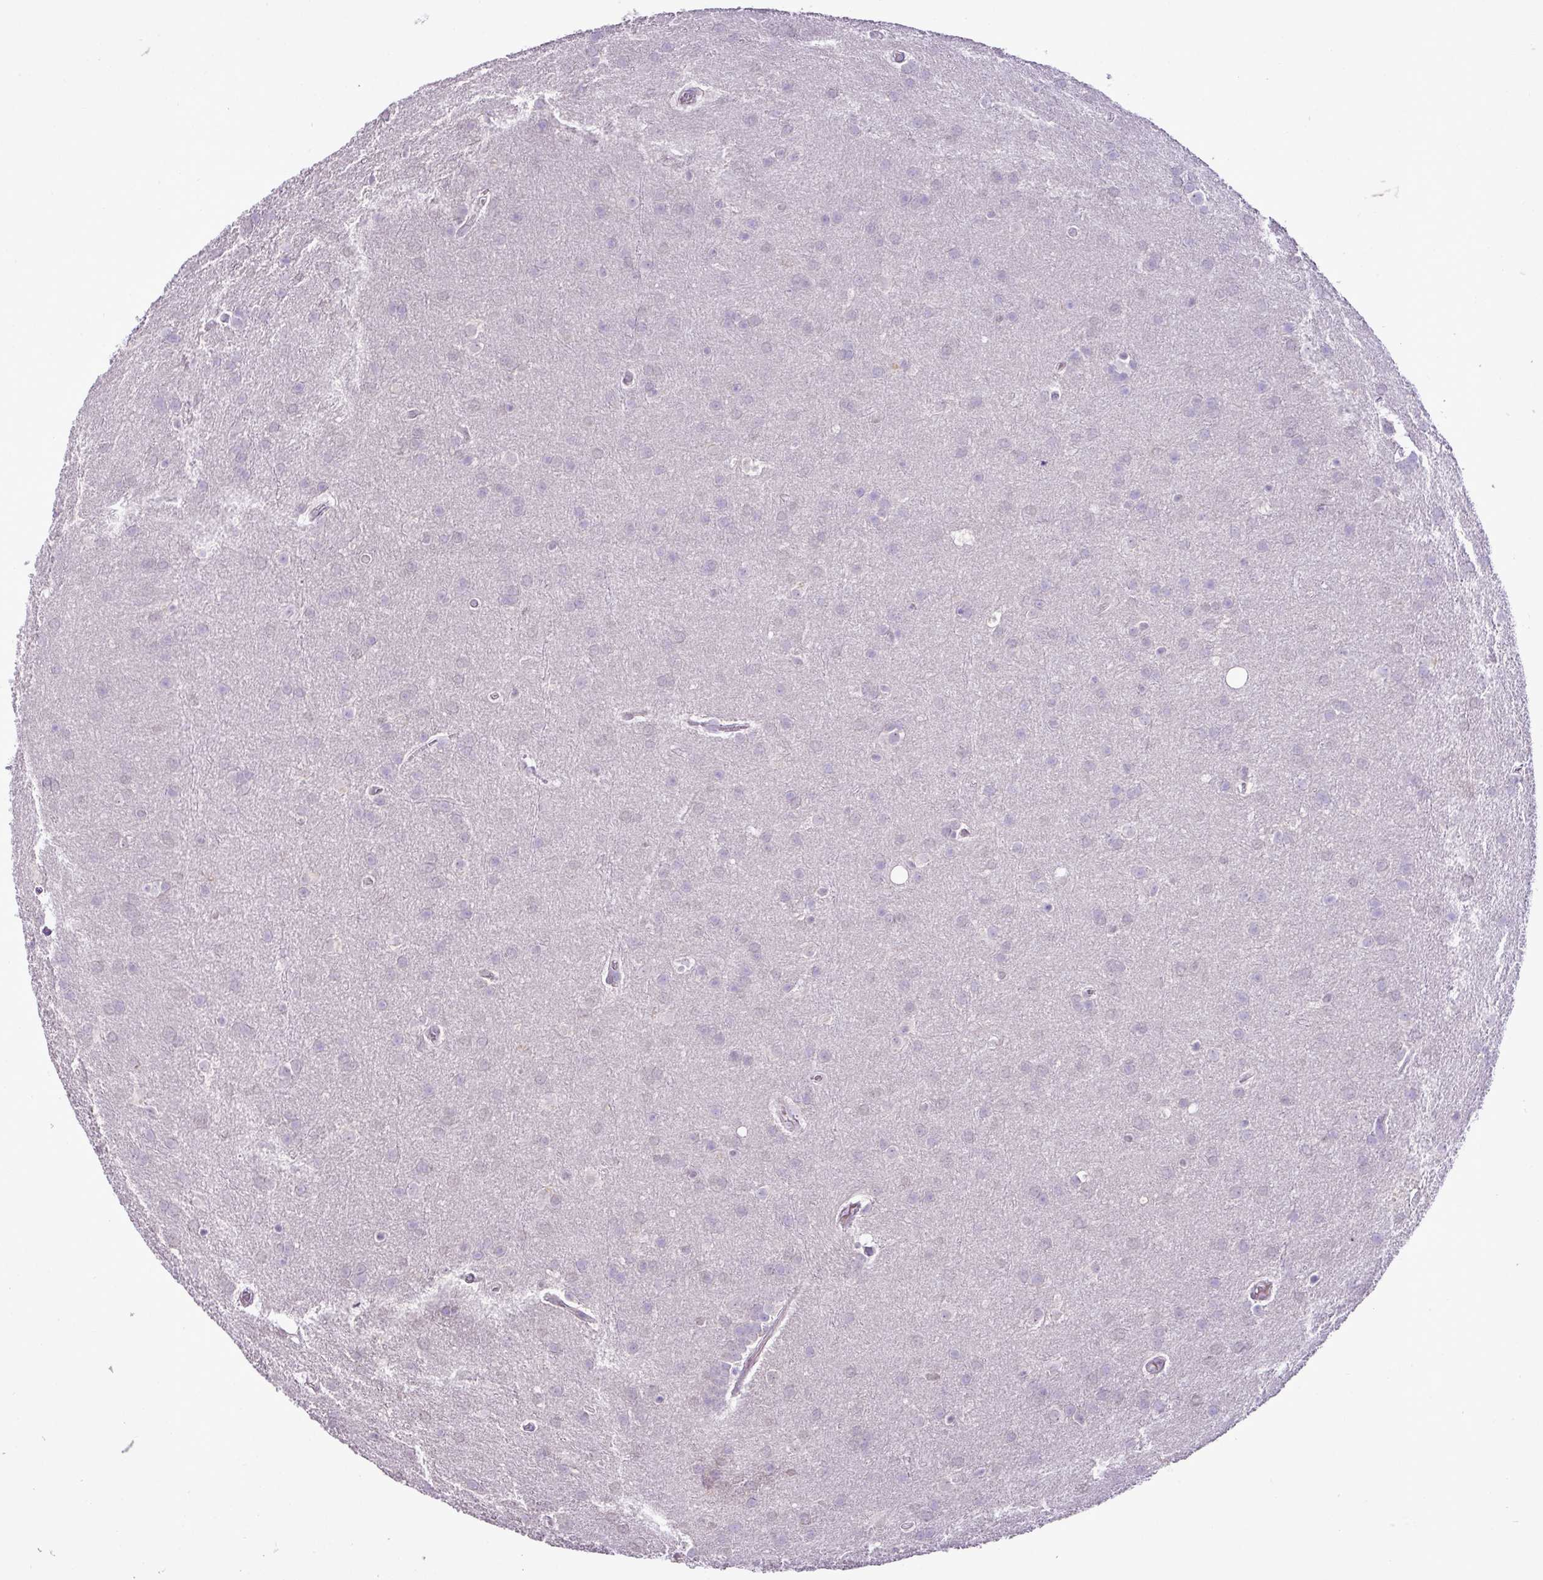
{"staining": {"intensity": "negative", "quantity": "none", "location": "none"}, "tissue": "glioma", "cell_type": "Tumor cells", "image_type": "cancer", "snomed": [{"axis": "morphology", "description": "Glioma, malignant, Low grade"}, {"axis": "topography", "description": "Brain"}], "caption": "Histopathology image shows no protein staining in tumor cells of glioma tissue.", "gene": "ZSCAN5A", "patient": {"sex": "female", "age": 32}}